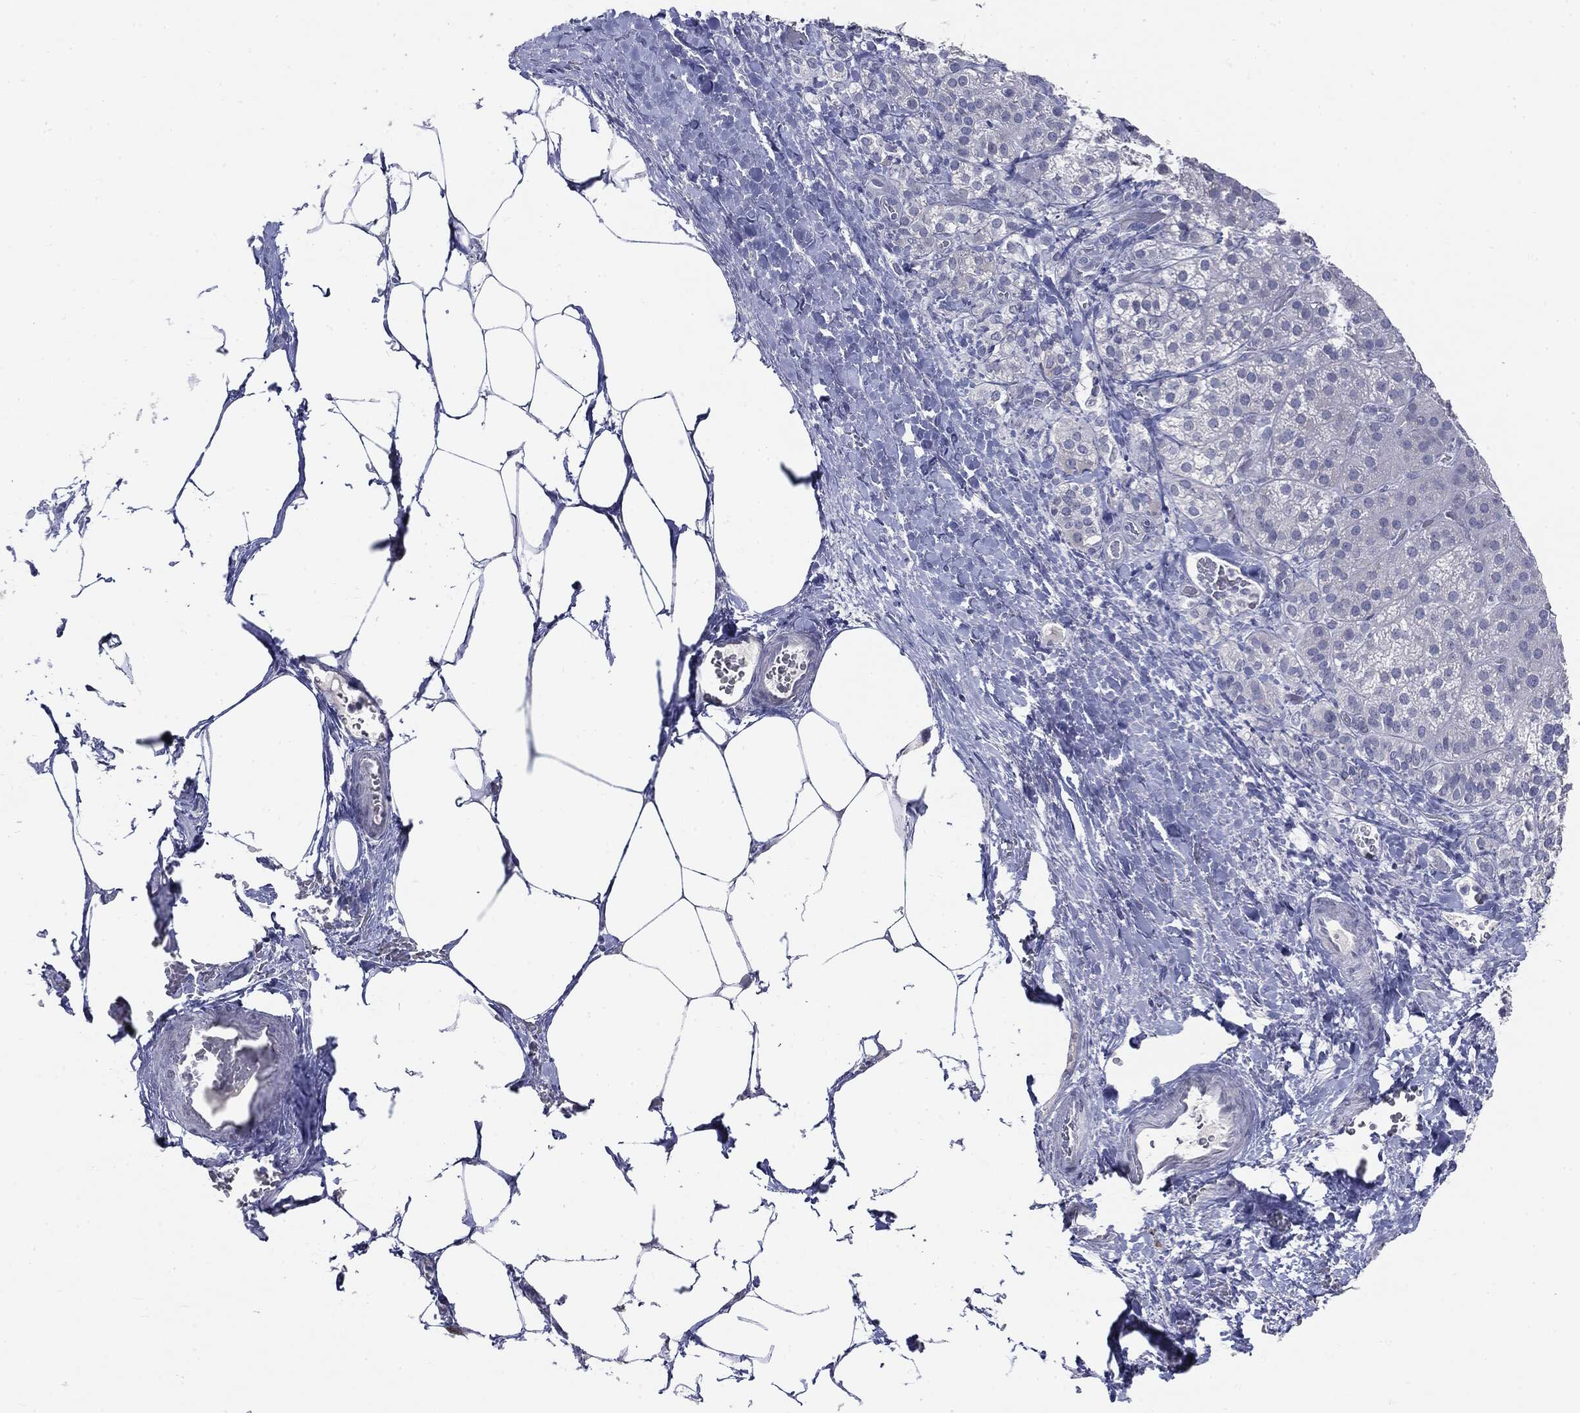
{"staining": {"intensity": "negative", "quantity": "none", "location": "none"}, "tissue": "adrenal gland", "cell_type": "Glandular cells", "image_type": "normal", "snomed": [{"axis": "morphology", "description": "Normal tissue, NOS"}, {"axis": "topography", "description": "Adrenal gland"}], "caption": "An image of adrenal gland stained for a protein exhibits no brown staining in glandular cells. (Stains: DAB immunohistochemistry (IHC) with hematoxylin counter stain, Microscopy: brightfield microscopy at high magnification).", "gene": "CGB1", "patient": {"sex": "male", "age": 57}}